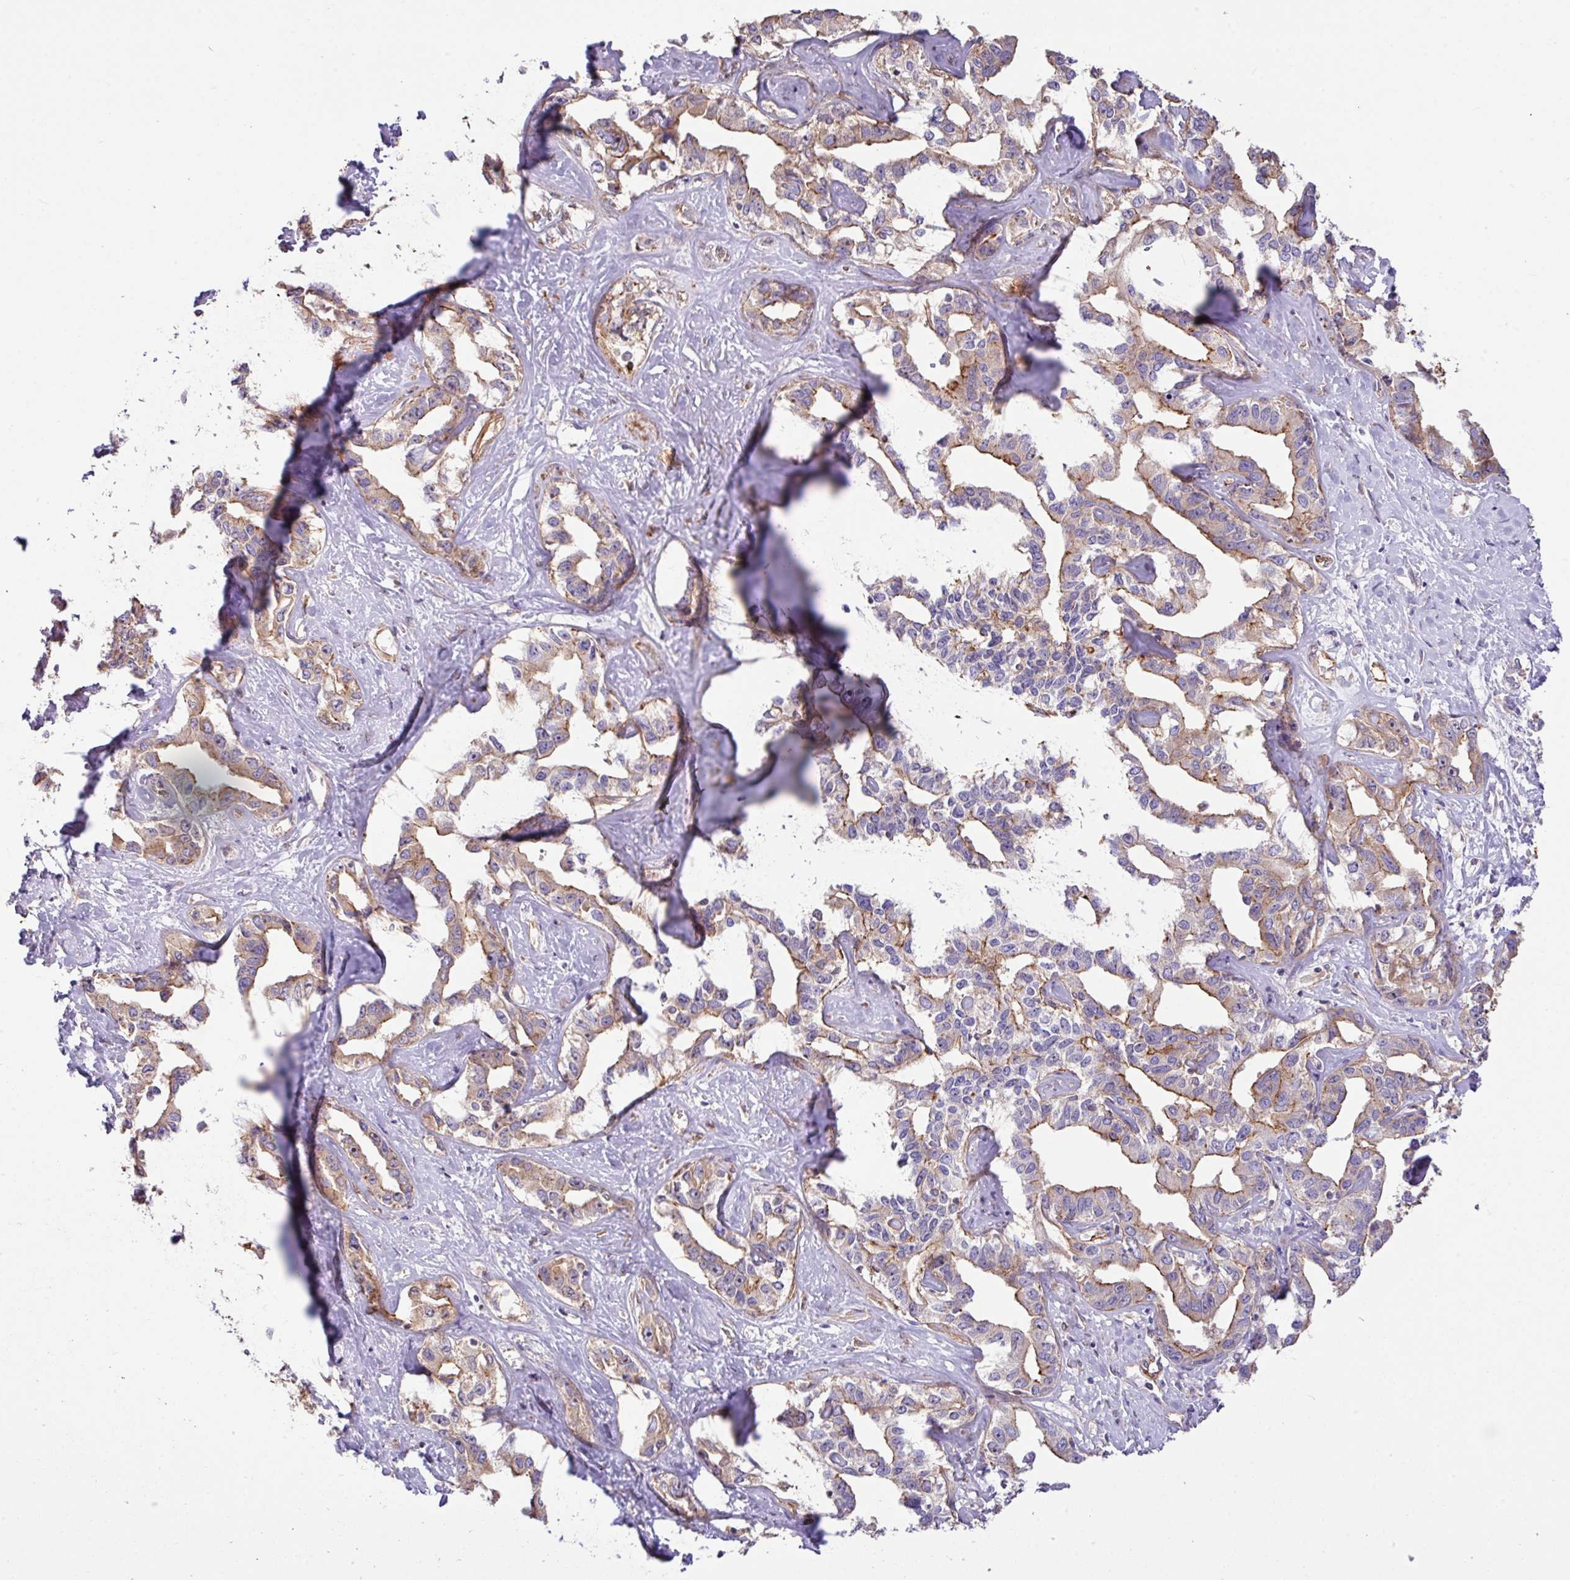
{"staining": {"intensity": "moderate", "quantity": "25%-75%", "location": "cytoplasmic/membranous"}, "tissue": "liver cancer", "cell_type": "Tumor cells", "image_type": "cancer", "snomed": [{"axis": "morphology", "description": "Cholangiocarcinoma"}, {"axis": "topography", "description": "Liver"}], "caption": "There is medium levels of moderate cytoplasmic/membranous expression in tumor cells of cholangiocarcinoma (liver), as demonstrated by immunohistochemical staining (brown color).", "gene": "LRRC53", "patient": {"sex": "male", "age": 59}}